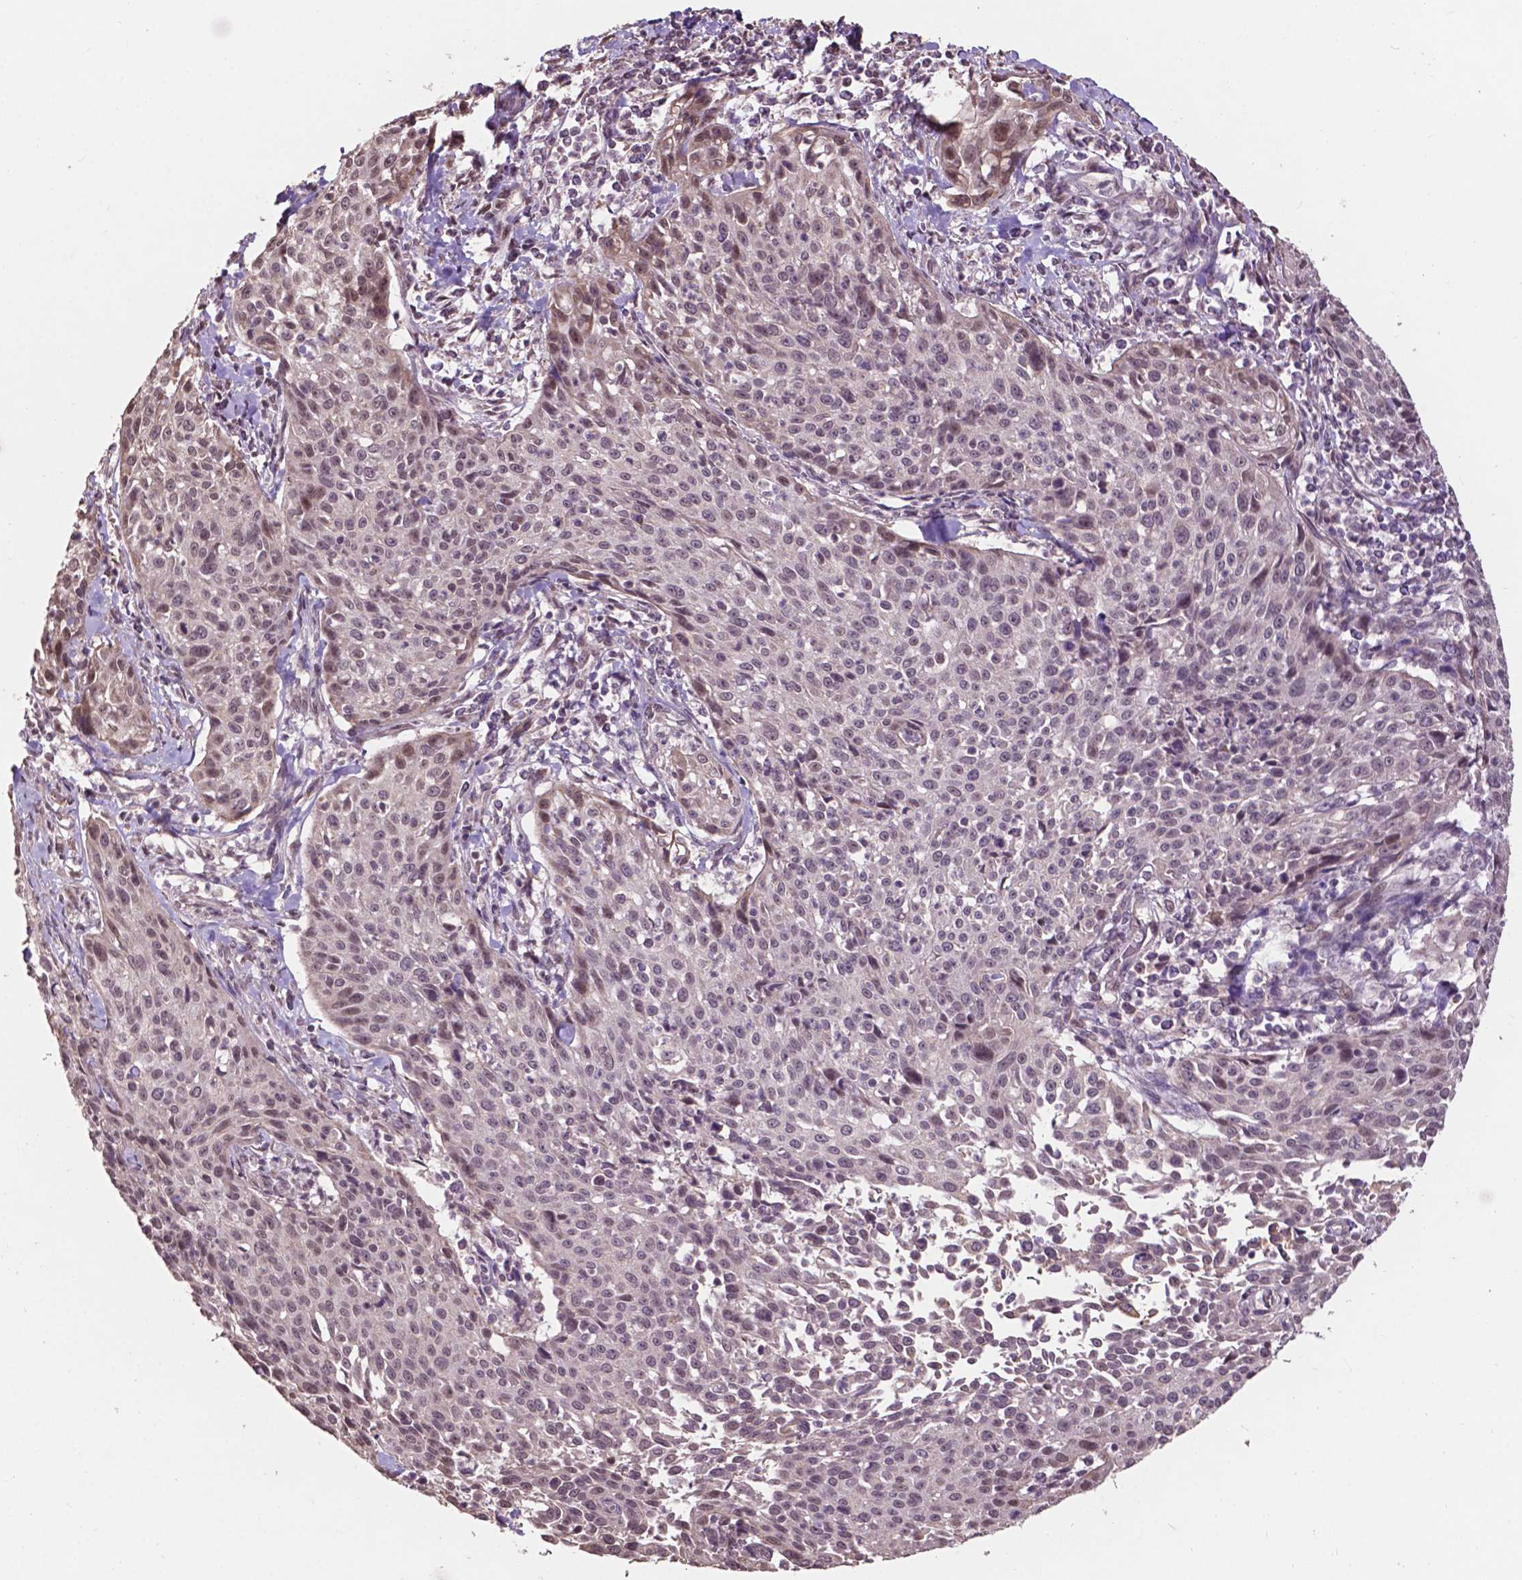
{"staining": {"intensity": "negative", "quantity": "none", "location": "none"}, "tissue": "cervical cancer", "cell_type": "Tumor cells", "image_type": "cancer", "snomed": [{"axis": "morphology", "description": "Squamous cell carcinoma, NOS"}, {"axis": "topography", "description": "Cervix"}], "caption": "Immunohistochemistry micrograph of neoplastic tissue: squamous cell carcinoma (cervical) stained with DAB shows no significant protein positivity in tumor cells.", "gene": "GLRA2", "patient": {"sex": "female", "age": 26}}